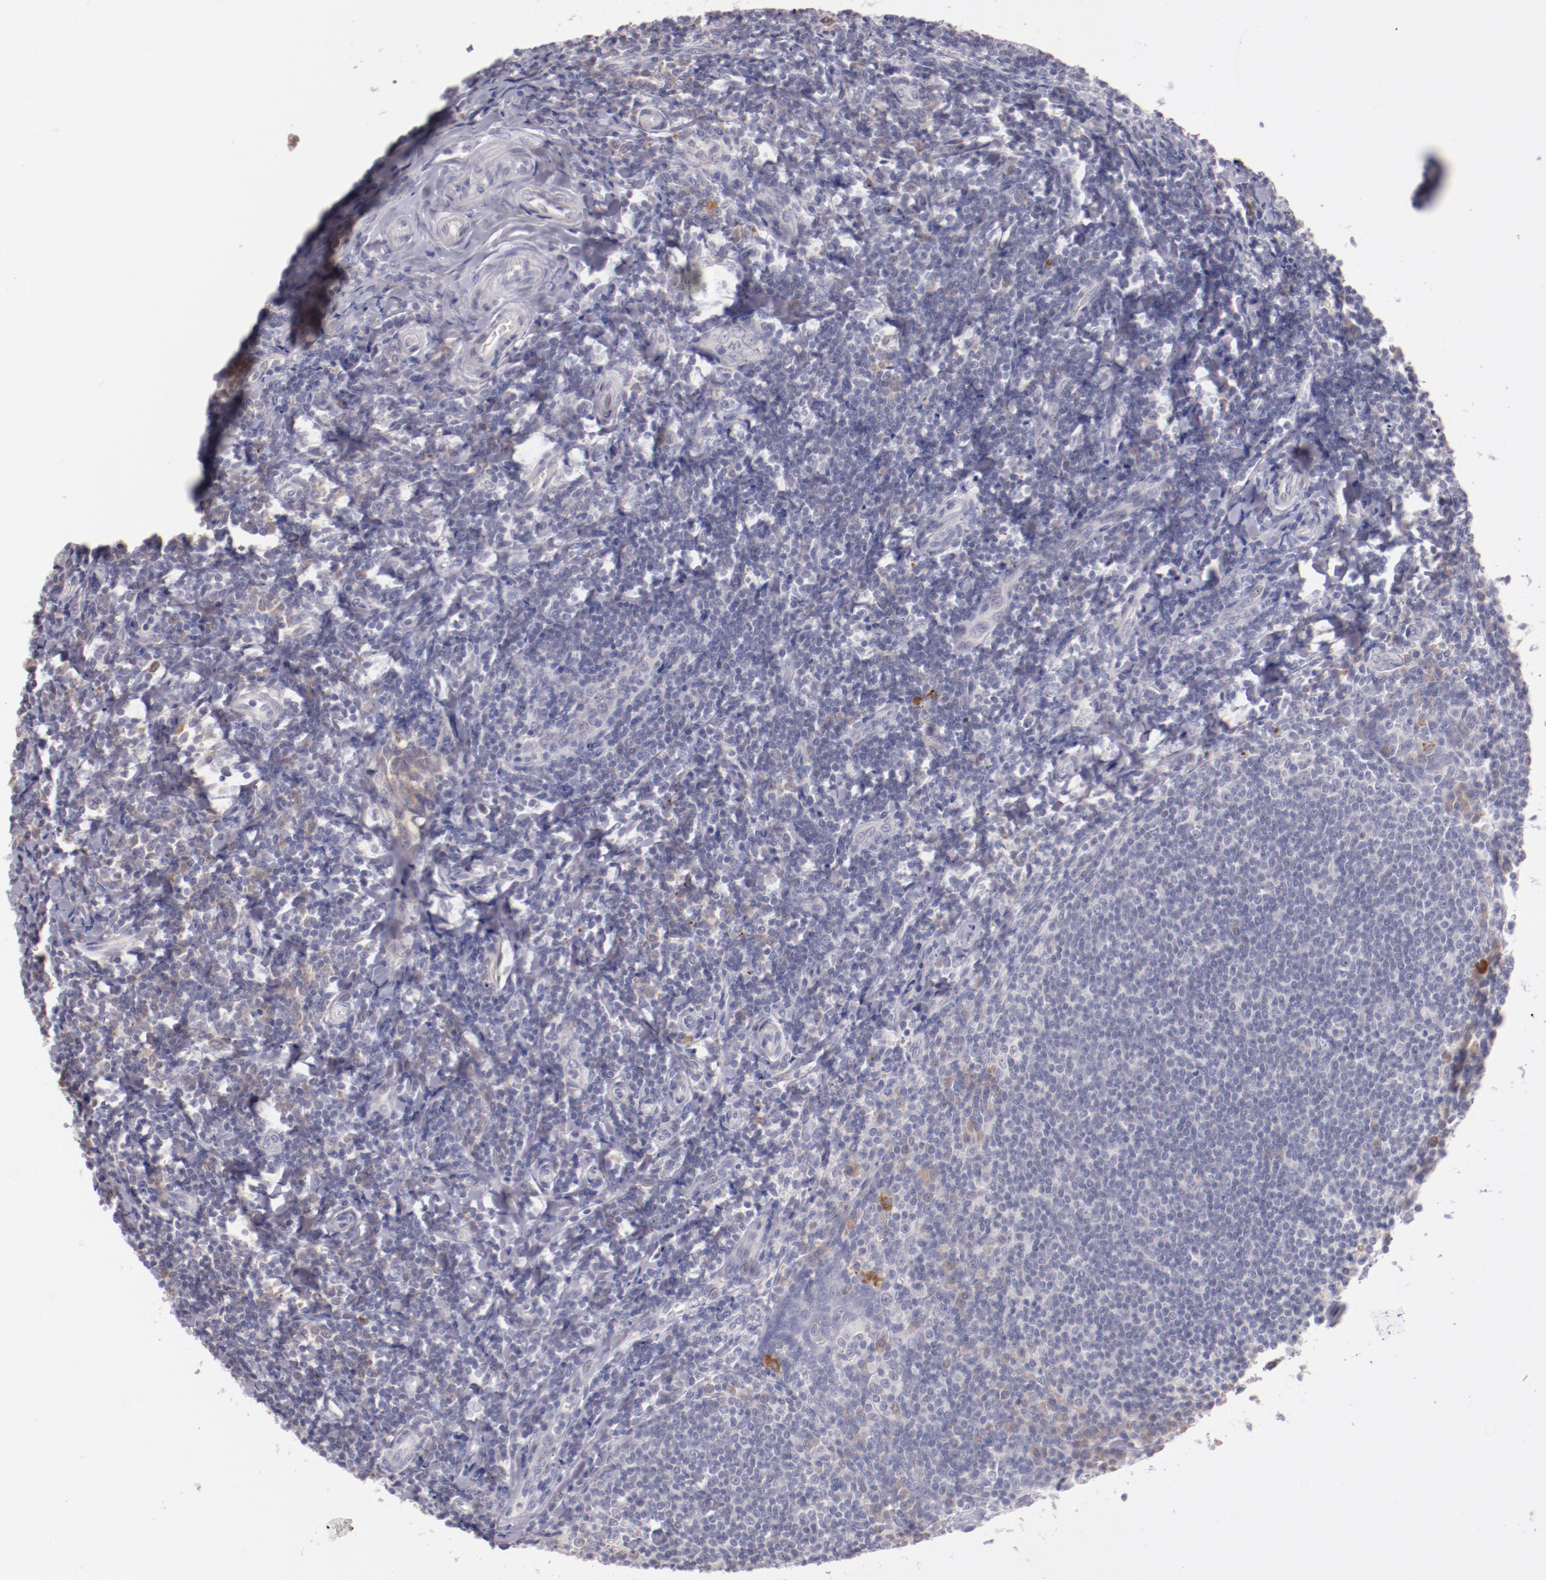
{"staining": {"intensity": "weak", "quantity": "<25%", "location": "cytoplasmic/membranous"}, "tissue": "tonsil", "cell_type": "Germinal center cells", "image_type": "normal", "snomed": [{"axis": "morphology", "description": "Normal tissue, NOS"}, {"axis": "topography", "description": "Tonsil"}], "caption": "Immunohistochemistry micrograph of benign tonsil: tonsil stained with DAB (3,3'-diaminobenzidine) displays no significant protein staining in germinal center cells.", "gene": "TRAF3", "patient": {"sex": "male", "age": 20}}